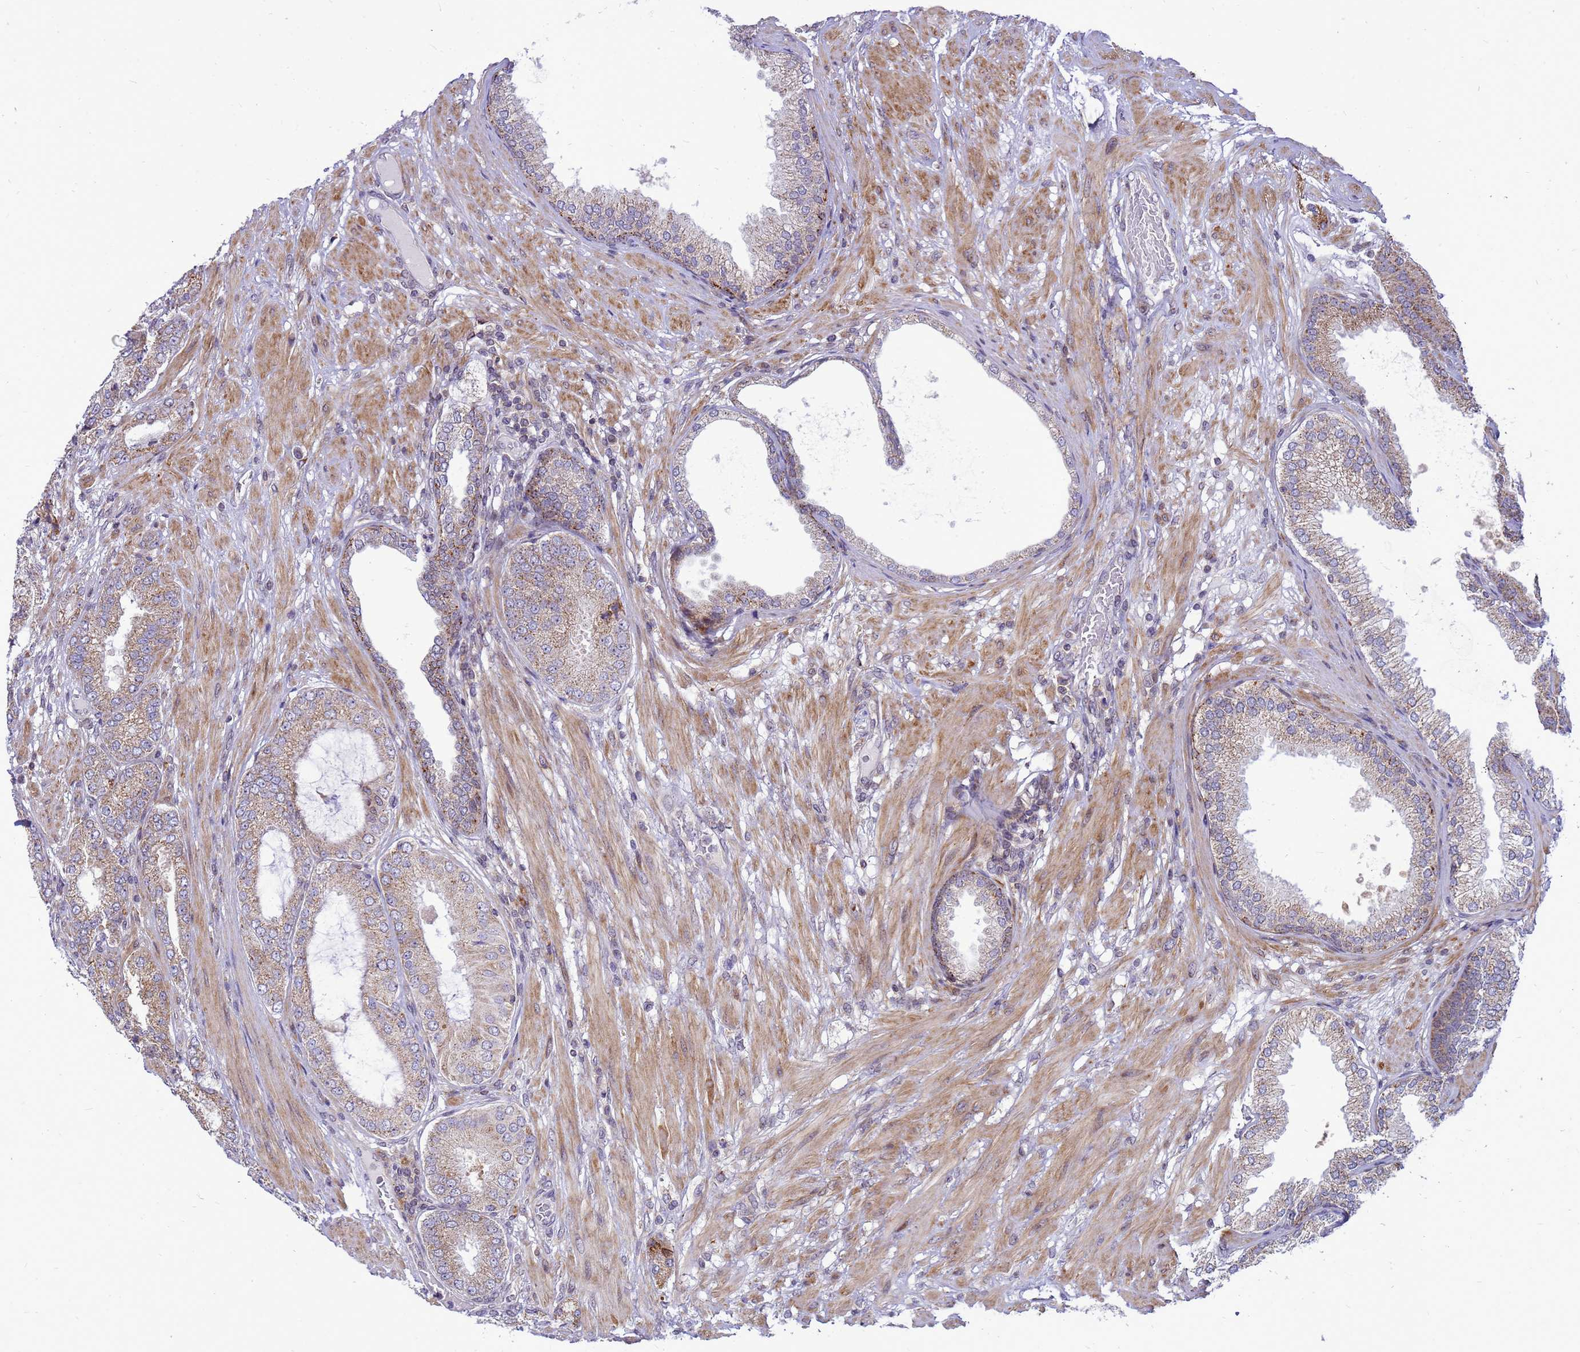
{"staining": {"intensity": "weak", "quantity": ">75%", "location": "cytoplasmic/membranous"}, "tissue": "prostate cancer", "cell_type": "Tumor cells", "image_type": "cancer", "snomed": [{"axis": "morphology", "description": "Adenocarcinoma, High grade"}, {"axis": "topography", "description": "Prostate"}], "caption": "Brown immunohistochemical staining in prostate high-grade adenocarcinoma displays weak cytoplasmic/membranous staining in approximately >75% of tumor cells. The protein is stained brown, and the nuclei are stained in blue (DAB IHC with brightfield microscopy, high magnification).", "gene": "C12orf43", "patient": {"sex": "male", "age": 71}}